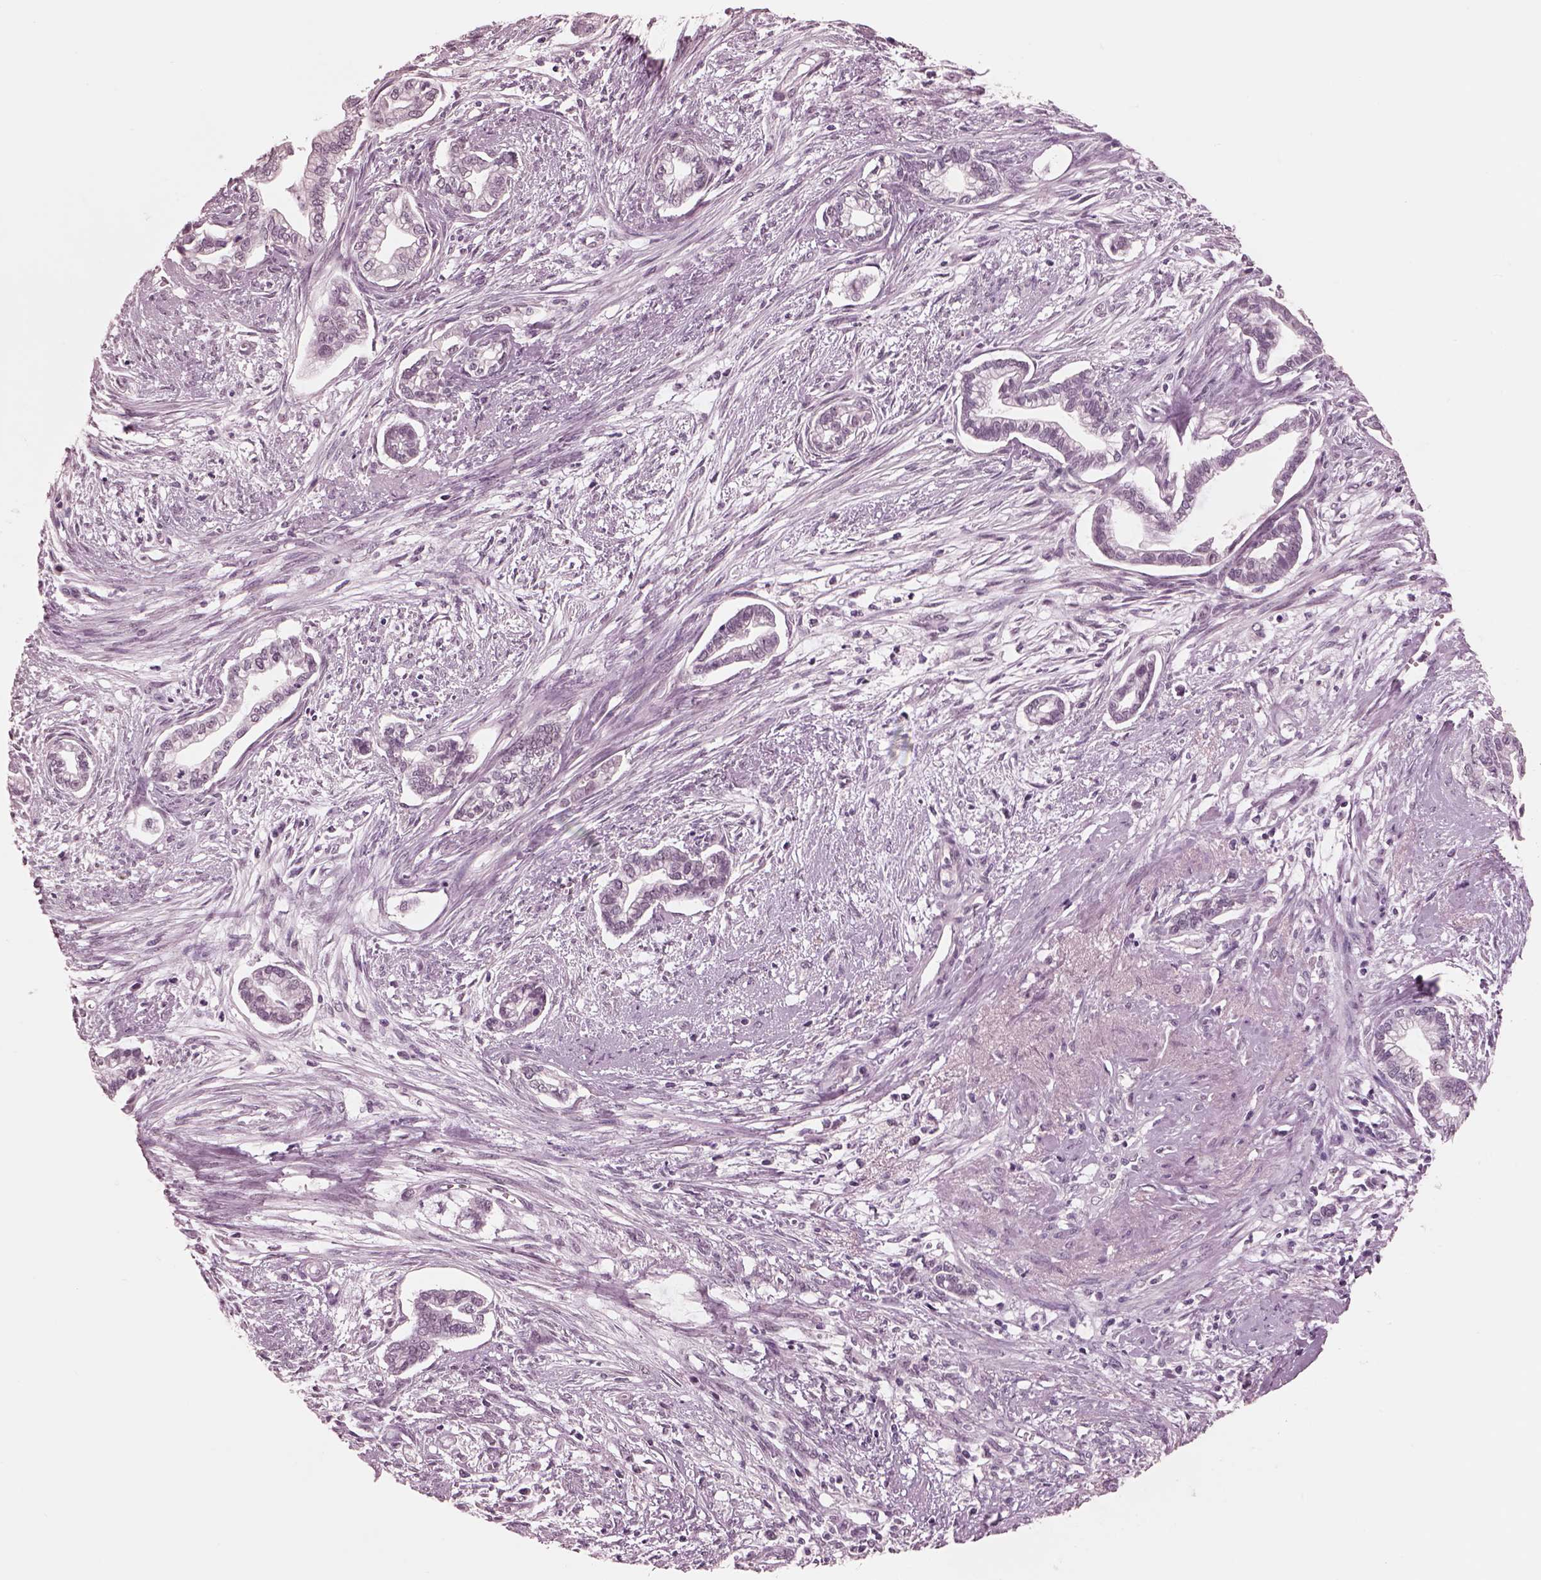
{"staining": {"intensity": "negative", "quantity": "none", "location": "none"}, "tissue": "cervical cancer", "cell_type": "Tumor cells", "image_type": "cancer", "snomed": [{"axis": "morphology", "description": "Adenocarcinoma, NOS"}, {"axis": "topography", "description": "Cervix"}], "caption": "Immunohistochemical staining of cervical cancer displays no significant staining in tumor cells.", "gene": "GARIN4", "patient": {"sex": "female", "age": 62}}